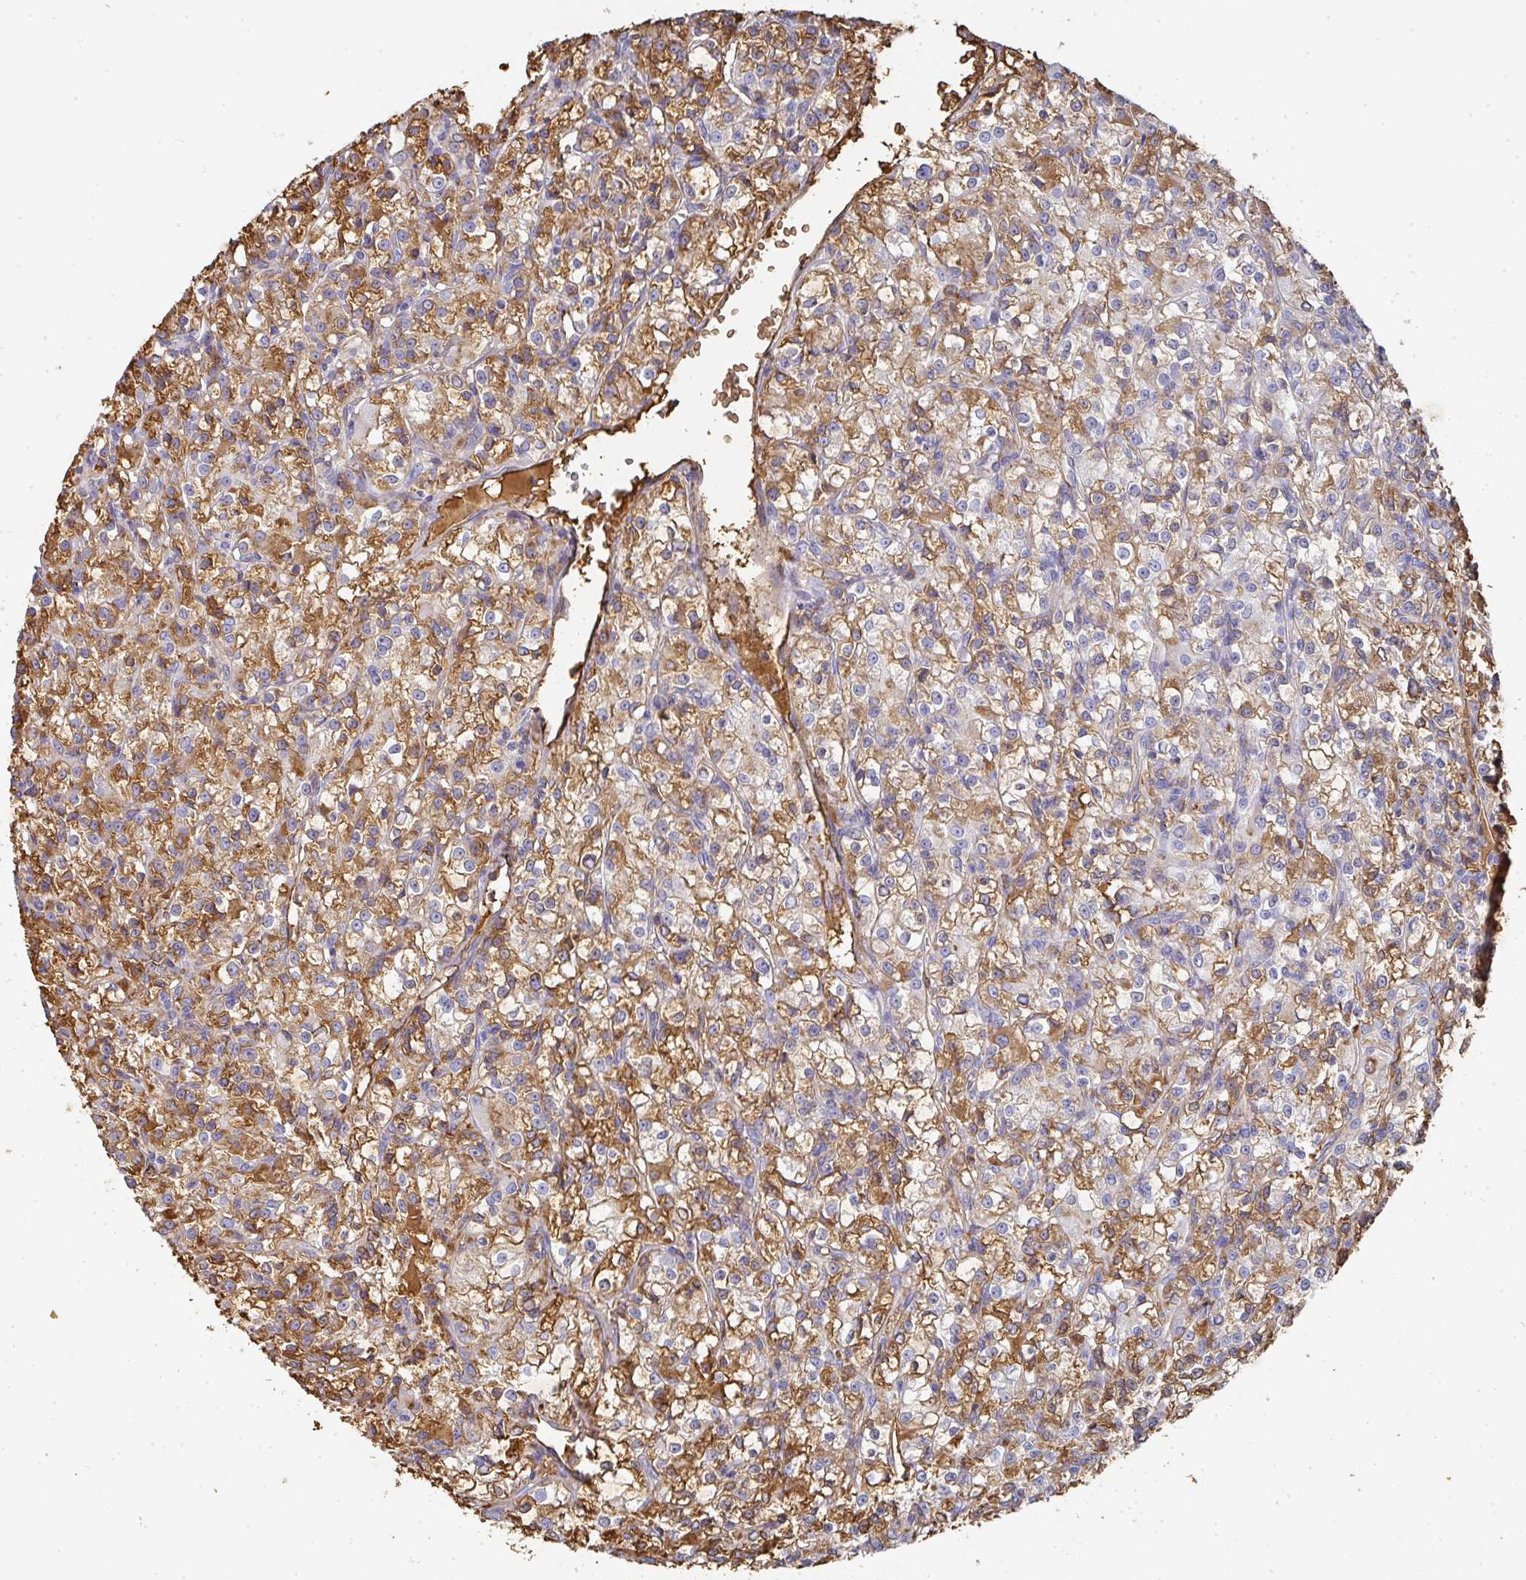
{"staining": {"intensity": "strong", "quantity": "25%-75%", "location": "cytoplasmic/membranous"}, "tissue": "renal cancer", "cell_type": "Tumor cells", "image_type": "cancer", "snomed": [{"axis": "morphology", "description": "Adenocarcinoma, NOS"}, {"axis": "topography", "description": "Kidney"}], "caption": "Tumor cells reveal strong cytoplasmic/membranous expression in about 25%-75% of cells in renal cancer.", "gene": "ALB", "patient": {"sex": "female", "age": 59}}